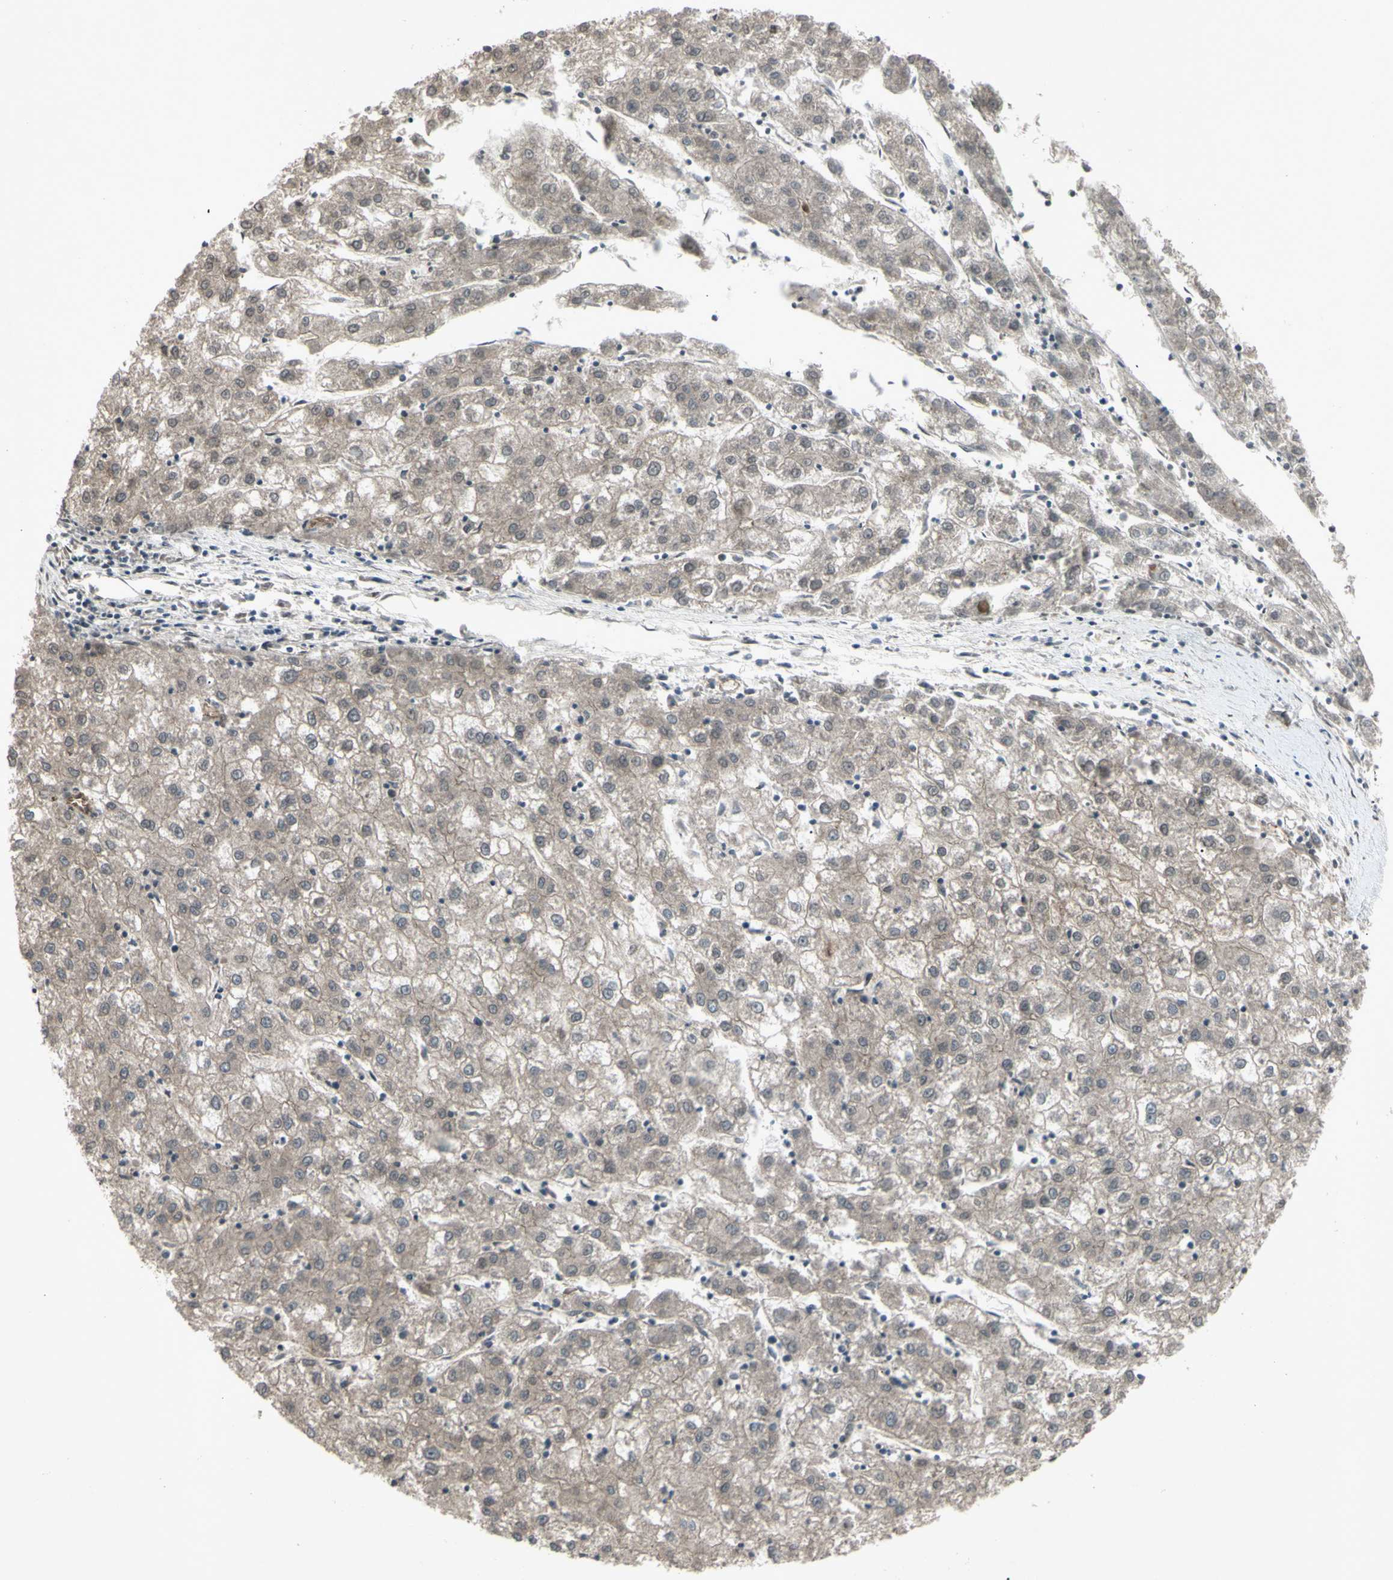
{"staining": {"intensity": "weak", "quantity": ">75%", "location": "cytoplasmic/membranous"}, "tissue": "liver cancer", "cell_type": "Tumor cells", "image_type": "cancer", "snomed": [{"axis": "morphology", "description": "Carcinoma, Hepatocellular, NOS"}, {"axis": "topography", "description": "Liver"}], "caption": "Tumor cells demonstrate low levels of weak cytoplasmic/membranous positivity in about >75% of cells in human liver cancer.", "gene": "JAG1", "patient": {"sex": "male", "age": 72}}